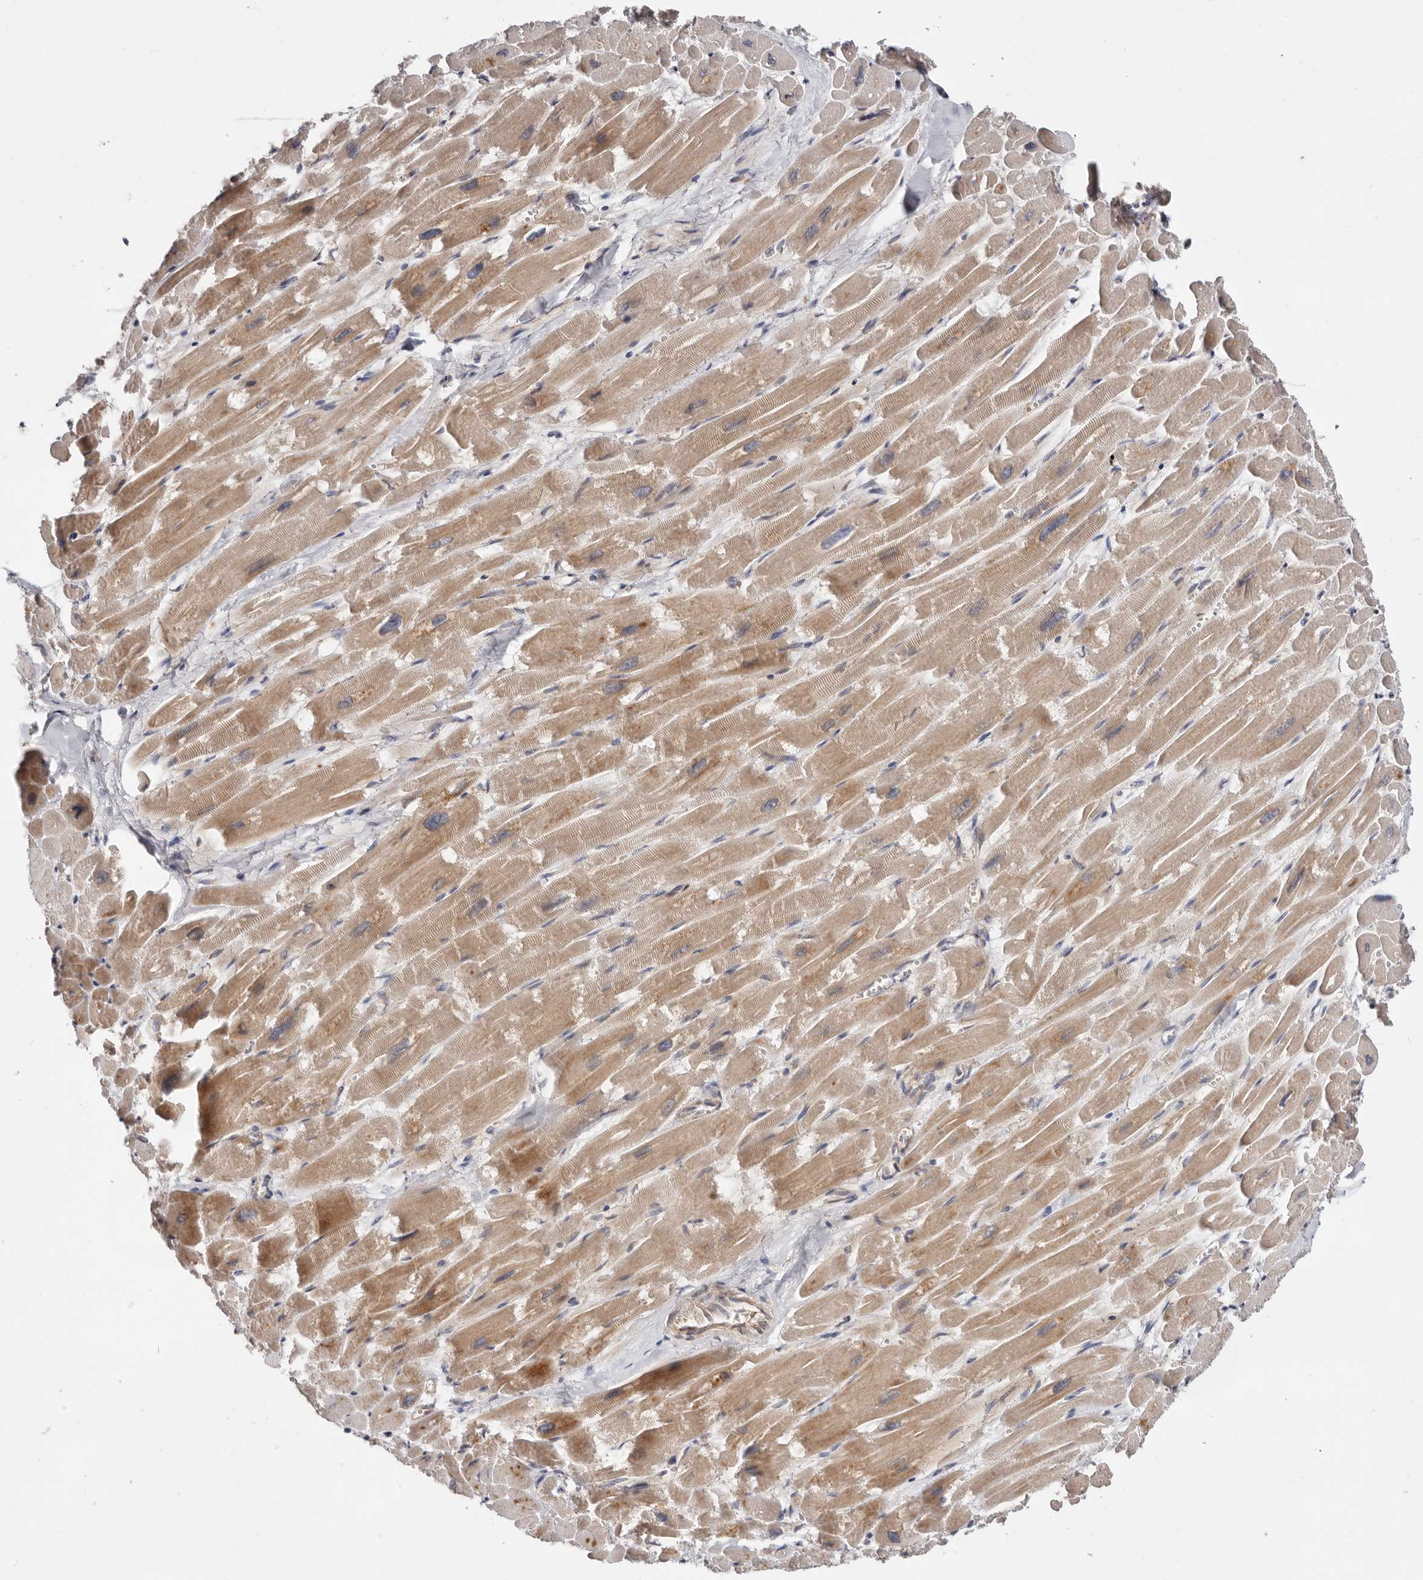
{"staining": {"intensity": "moderate", "quantity": "25%-75%", "location": "cytoplasmic/membranous"}, "tissue": "heart muscle", "cell_type": "Cardiomyocytes", "image_type": "normal", "snomed": [{"axis": "morphology", "description": "Normal tissue, NOS"}, {"axis": "topography", "description": "Heart"}], "caption": "Brown immunohistochemical staining in benign heart muscle reveals moderate cytoplasmic/membranous expression in approximately 25%-75% of cardiomyocytes. The staining is performed using DAB (3,3'-diaminobenzidine) brown chromogen to label protein expression. The nuclei are counter-stained blue using hematoxylin.", "gene": "USH1C", "patient": {"sex": "male", "age": 54}}